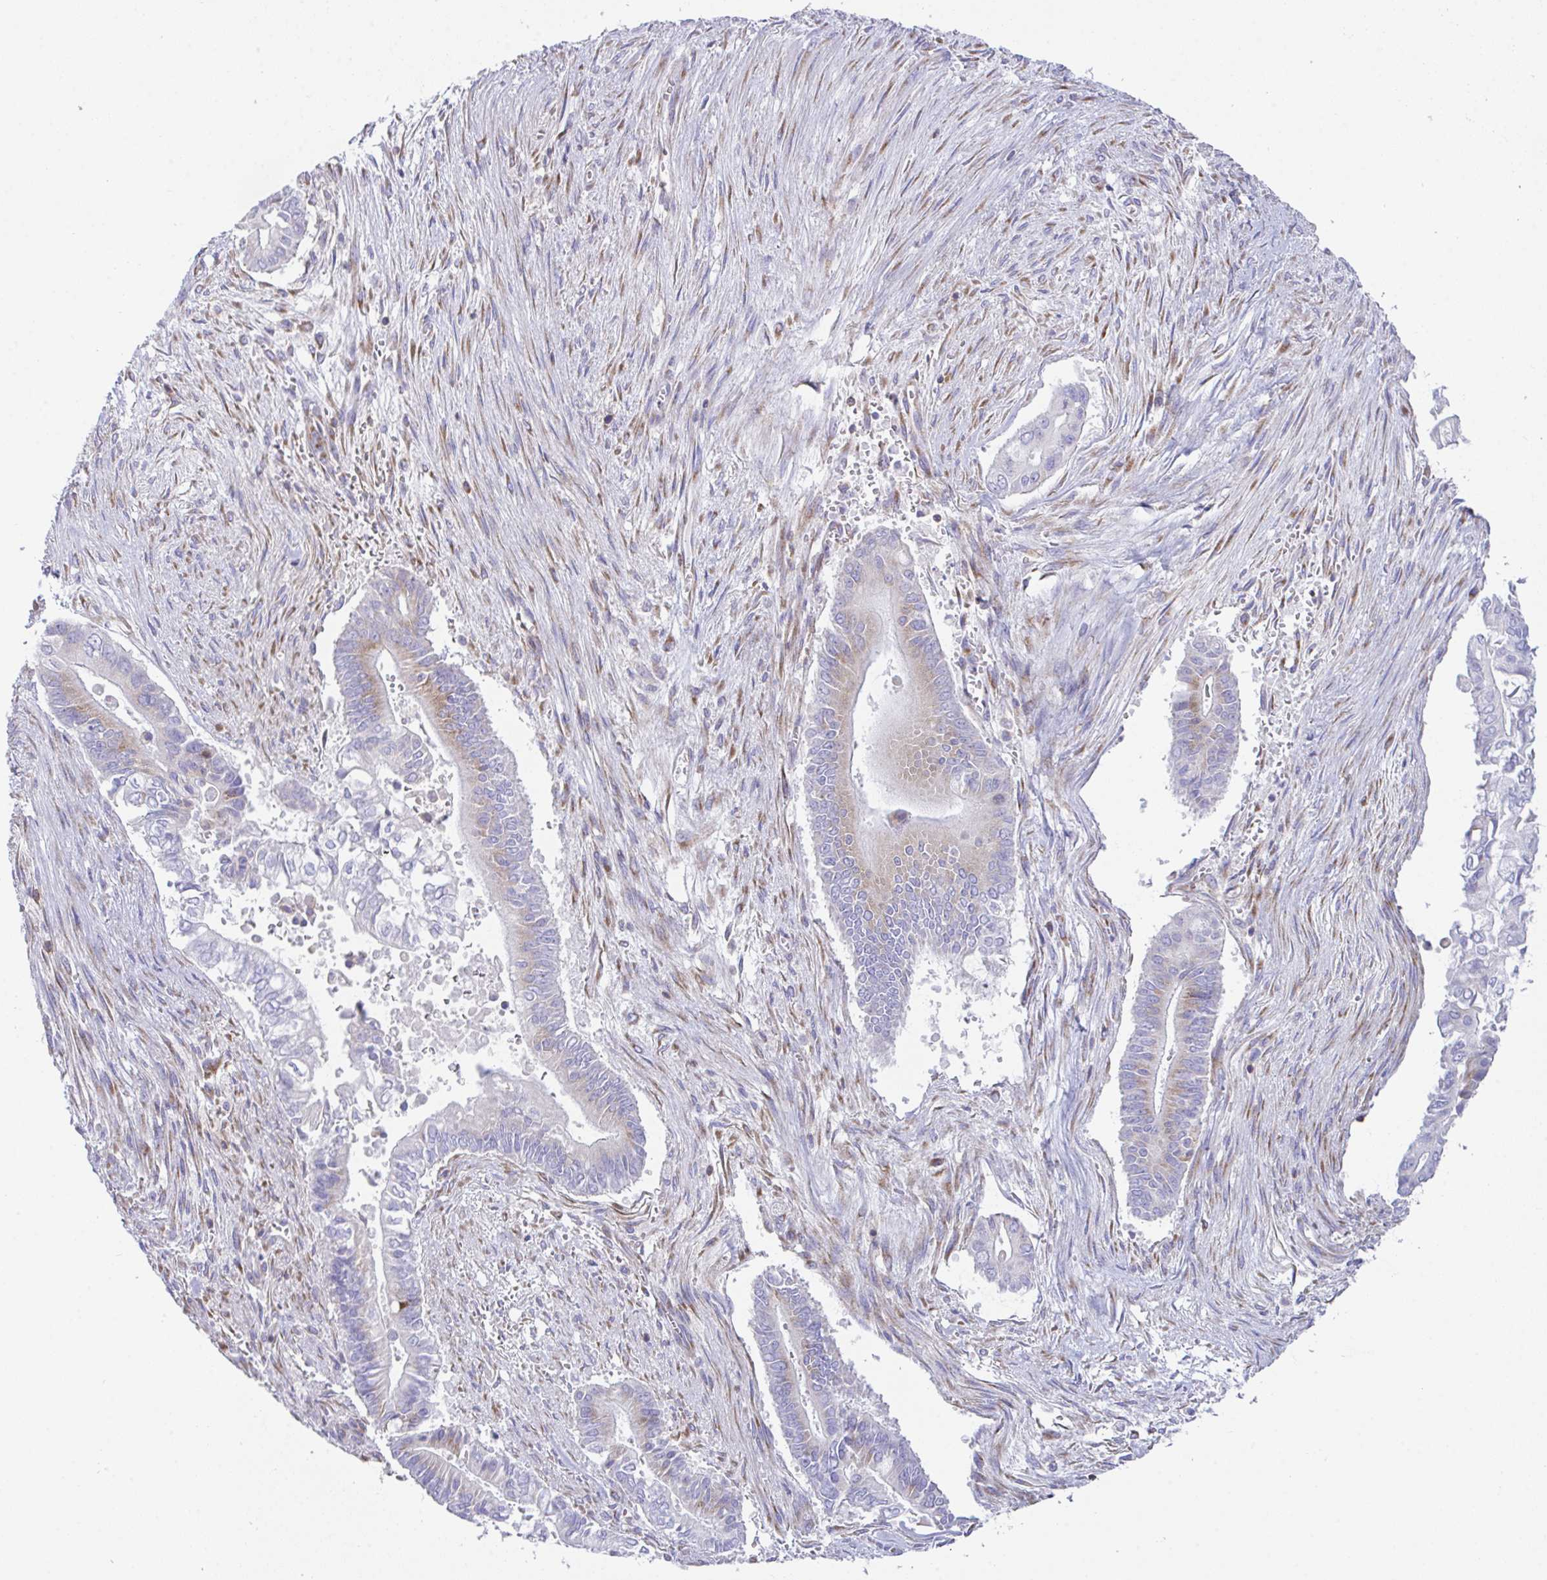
{"staining": {"intensity": "moderate", "quantity": "<25%", "location": "cytoplasmic/membranous"}, "tissue": "pancreatic cancer", "cell_type": "Tumor cells", "image_type": "cancer", "snomed": [{"axis": "morphology", "description": "Adenocarcinoma, NOS"}, {"axis": "topography", "description": "Pancreas"}], "caption": "Brown immunohistochemical staining in adenocarcinoma (pancreatic) shows moderate cytoplasmic/membranous staining in about <25% of tumor cells.", "gene": "MIA3", "patient": {"sex": "male", "age": 68}}